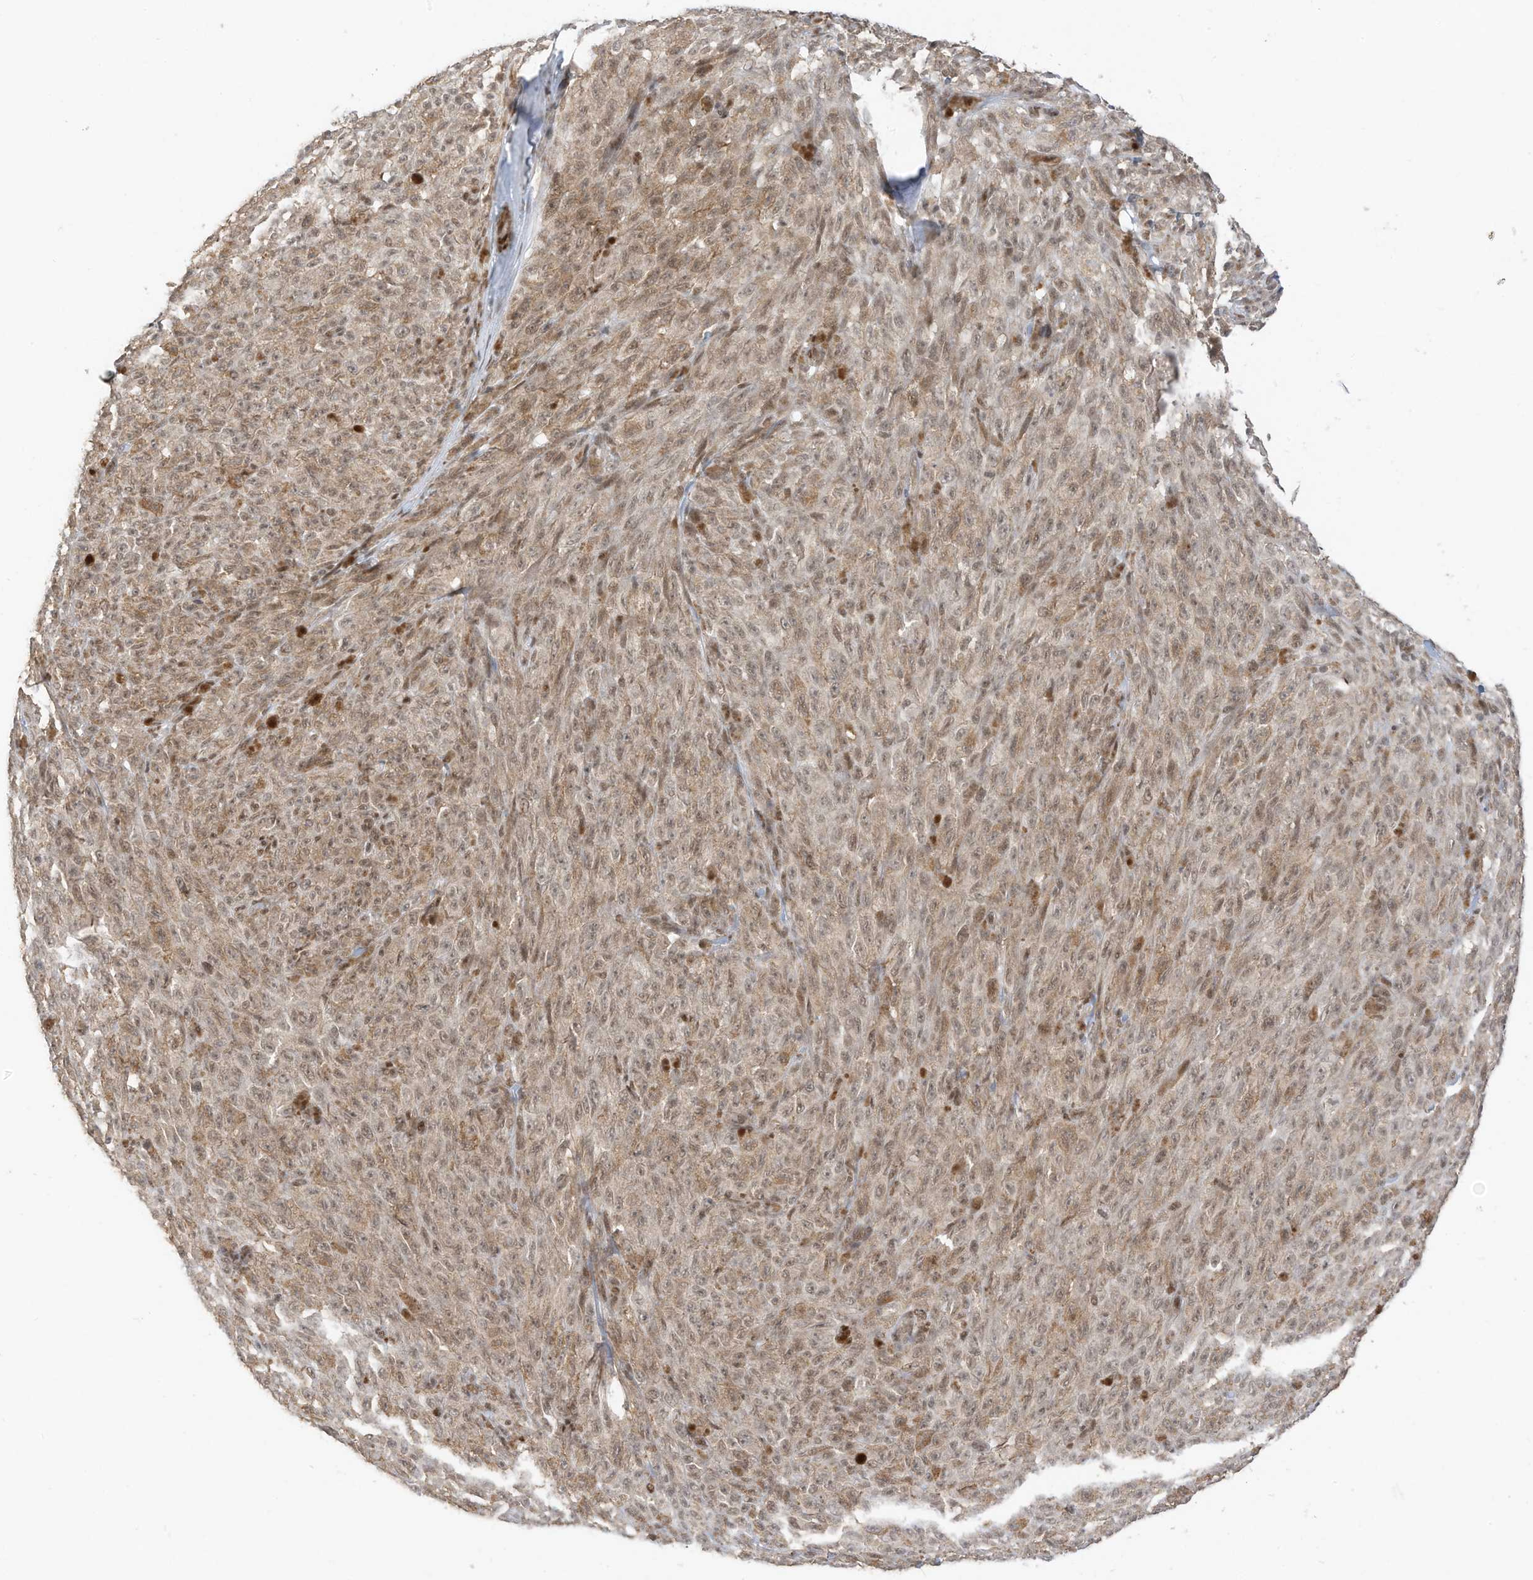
{"staining": {"intensity": "weak", "quantity": "25%-75%", "location": "cytoplasmic/membranous"}, "tissue": "melanoma", "cell_type": "Tumor cells", "image_type": "cancer", "snomed": [{"axis": "morphology", "description": "Malignant melanoma, NOS"}, {"axis": "topography", "description": "Skin"}], "caption": "Immunohistochemical staining of human malignant melanoma reveals low levels of weak cytoplasmic/membranous positivity in approximately 25%-75% of tumor cells.", "gene": "AURKAIP1", "patient": {"sex": "female", "age": 82}}